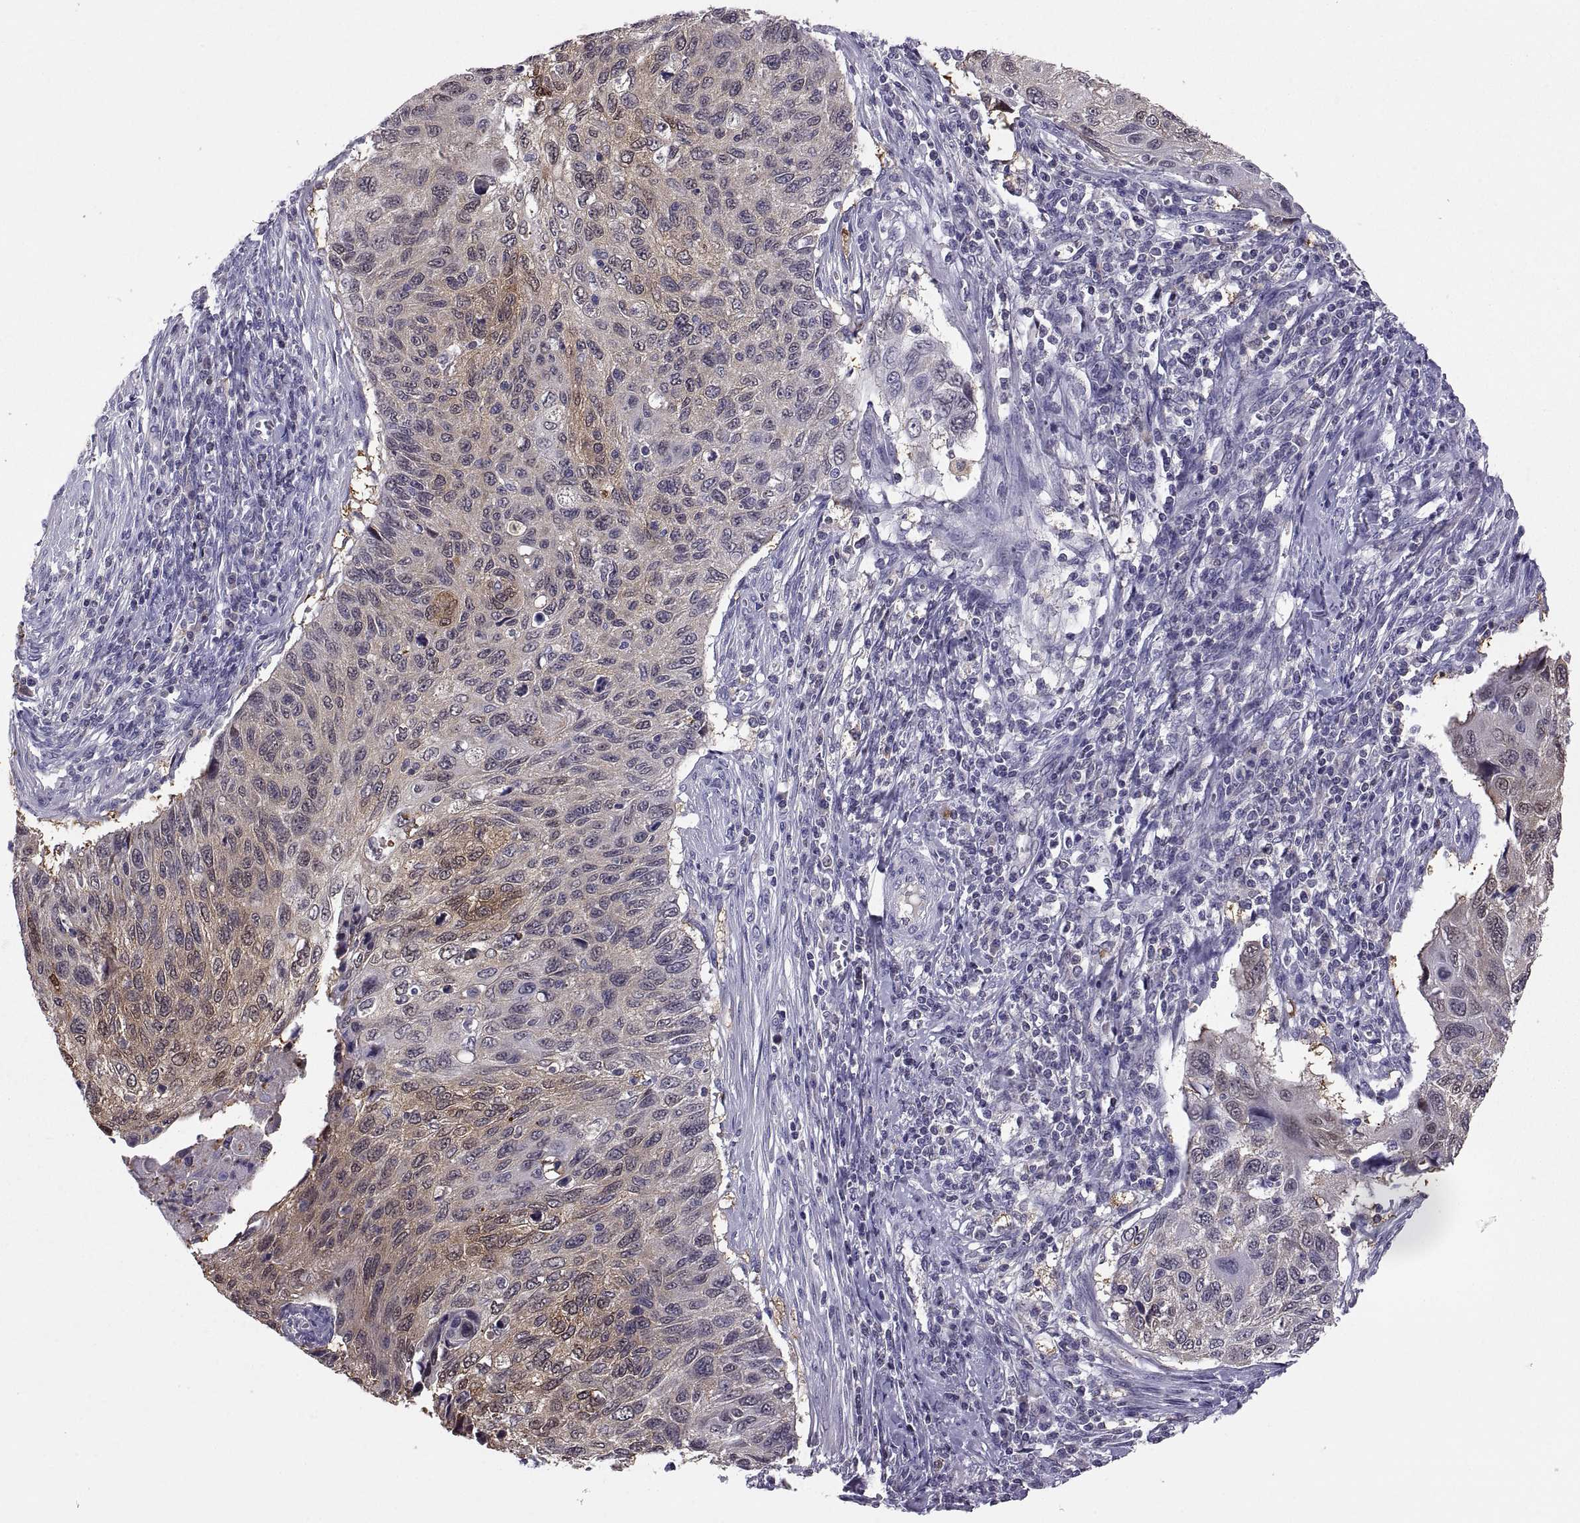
{"staining": {"intensity": "weak", "quantity": "25%-75%", "location": "cytoplasmic/membranous"}, "tissue": "cervical cancer", "cell_type": "Tumor cells", "image_type": "cancer", "snomed": [{"axis": "morphology", "description": "Squamous cell carcinoma, NOS"}, {"axis": "topography", "description": "Cervix"}], "caption": "A photomicrograph of human cervical squamous cell carcinoma stained for a protein displays weak cytoplasmic/membranous brown staining in tumor cells.", "gene": "FGF9", "patient": {"sex": "female", "age": 70}}